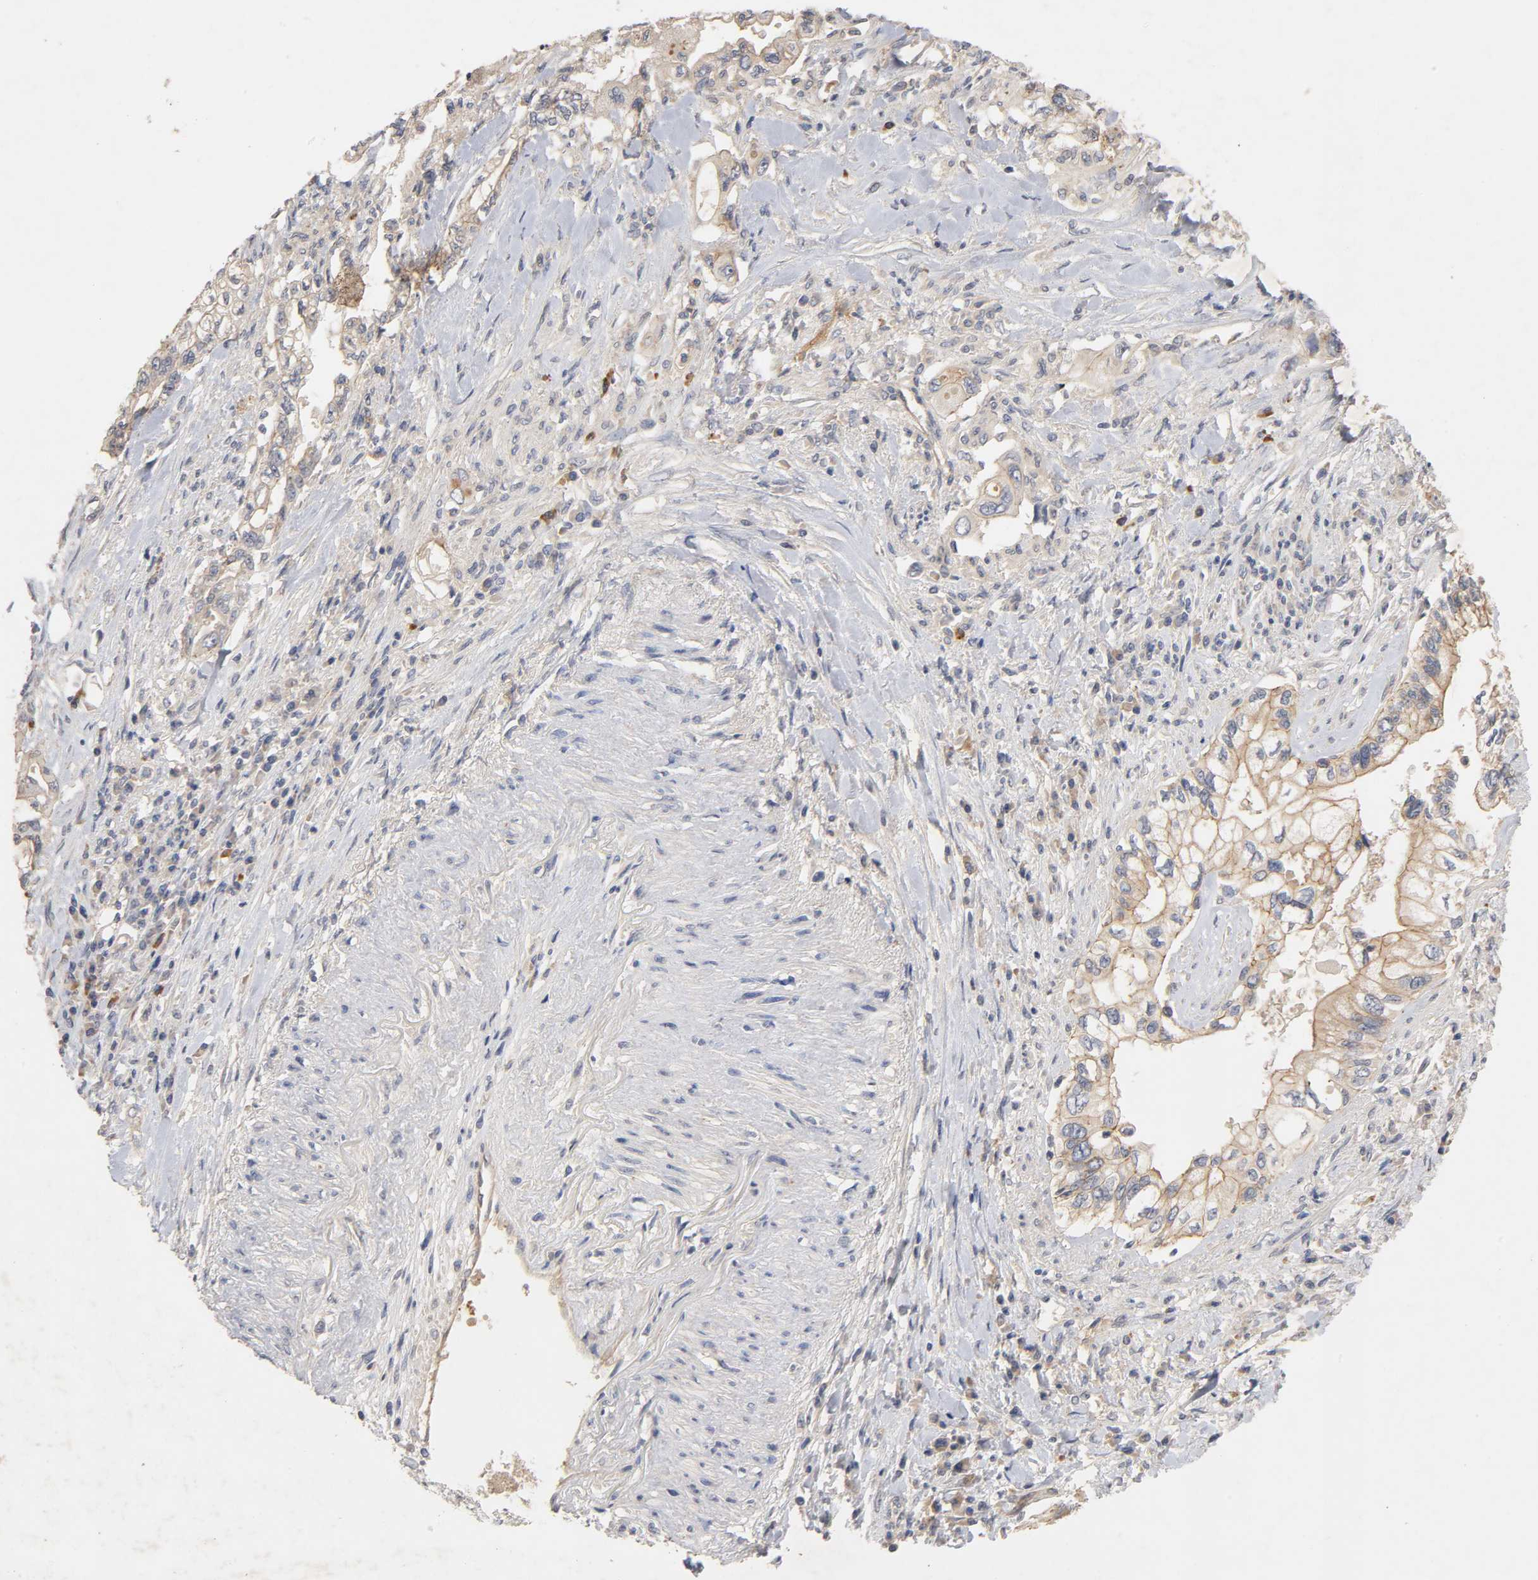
{"staining": {"intensity": "moderate", "quantity": ">75%", "location": "cytoplasmic/membranous"}, "tissue": "pancreatic cancer", "cell_type": "Tumor cells", "image_type": "cancer", "snomed": [{"axis": "morphology", "description": "Normal tissue, NOS"}, {"axis": "topography", "description": "Pancreas"}], "caption": "Immunohistochemistry (DAB) staining of pancreatic cancer shows moderate cytoplasmic/membranous protein positivity in about >75% of tumor cells. The staining was performed using DAB to visualize the protein expression in brown, while the nuclei were stained in blue with hematoxylin (Magnification: 20x).", "gene": "PDZD11", "patient": {"sex": "male", "age": 42}}